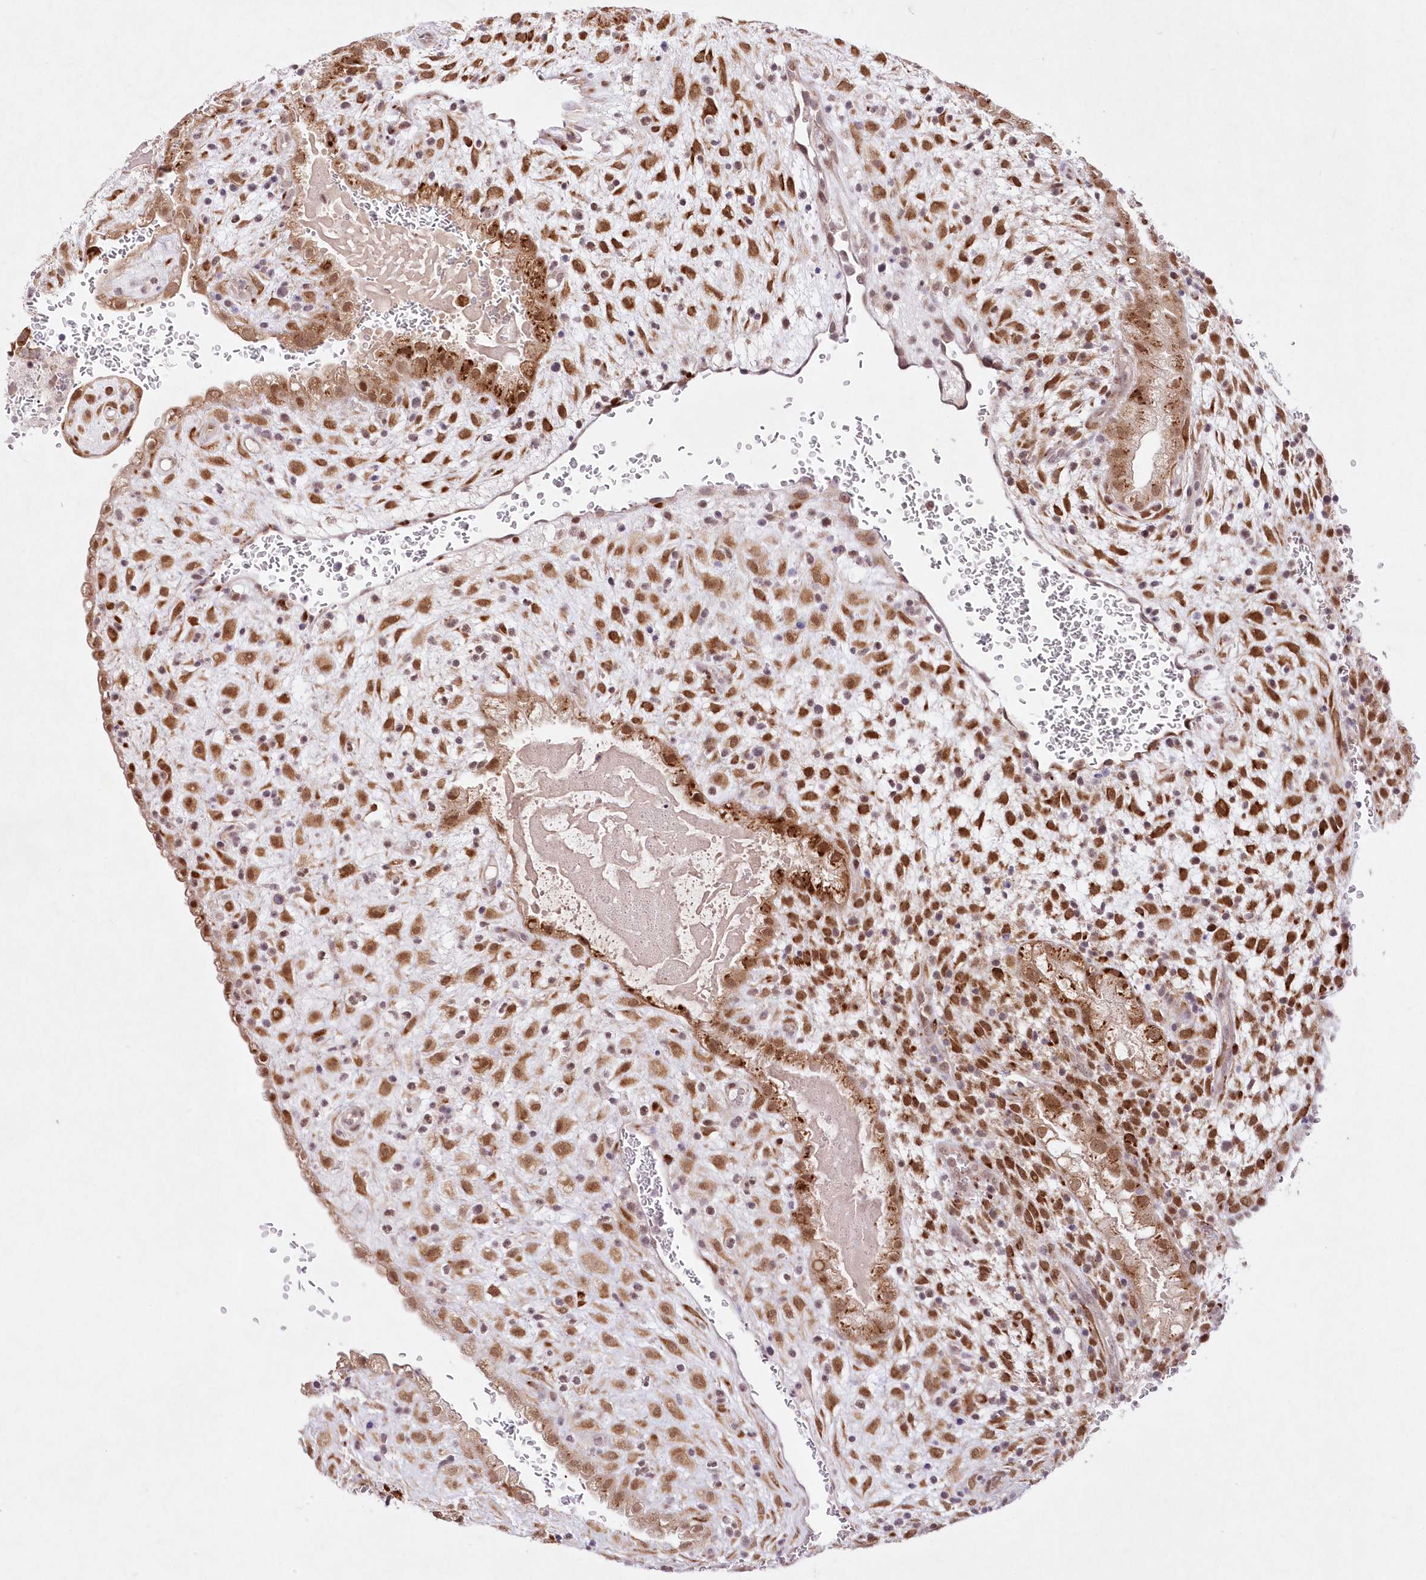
{"staining": {"intensity": "strong", "quantity": ">75%", "location": "cytoplasmic/membranous,nuclear"}, "tissue": "placenta", "cell_type": "Decidual cells", "image_type": "normal", "snomed": [{"axis": "morphology", "description": "Normal tissue, NOS"}, {"axis": "topography", "description": "Placenta"}], "caption": "Protein analysis of benign placenta displays strong cytoplasmic/membranous,nuclear positivity in approximately >75% of decidual cells.", "gene": "LDB1", "patient": {"sex": "female", "age": 35}}